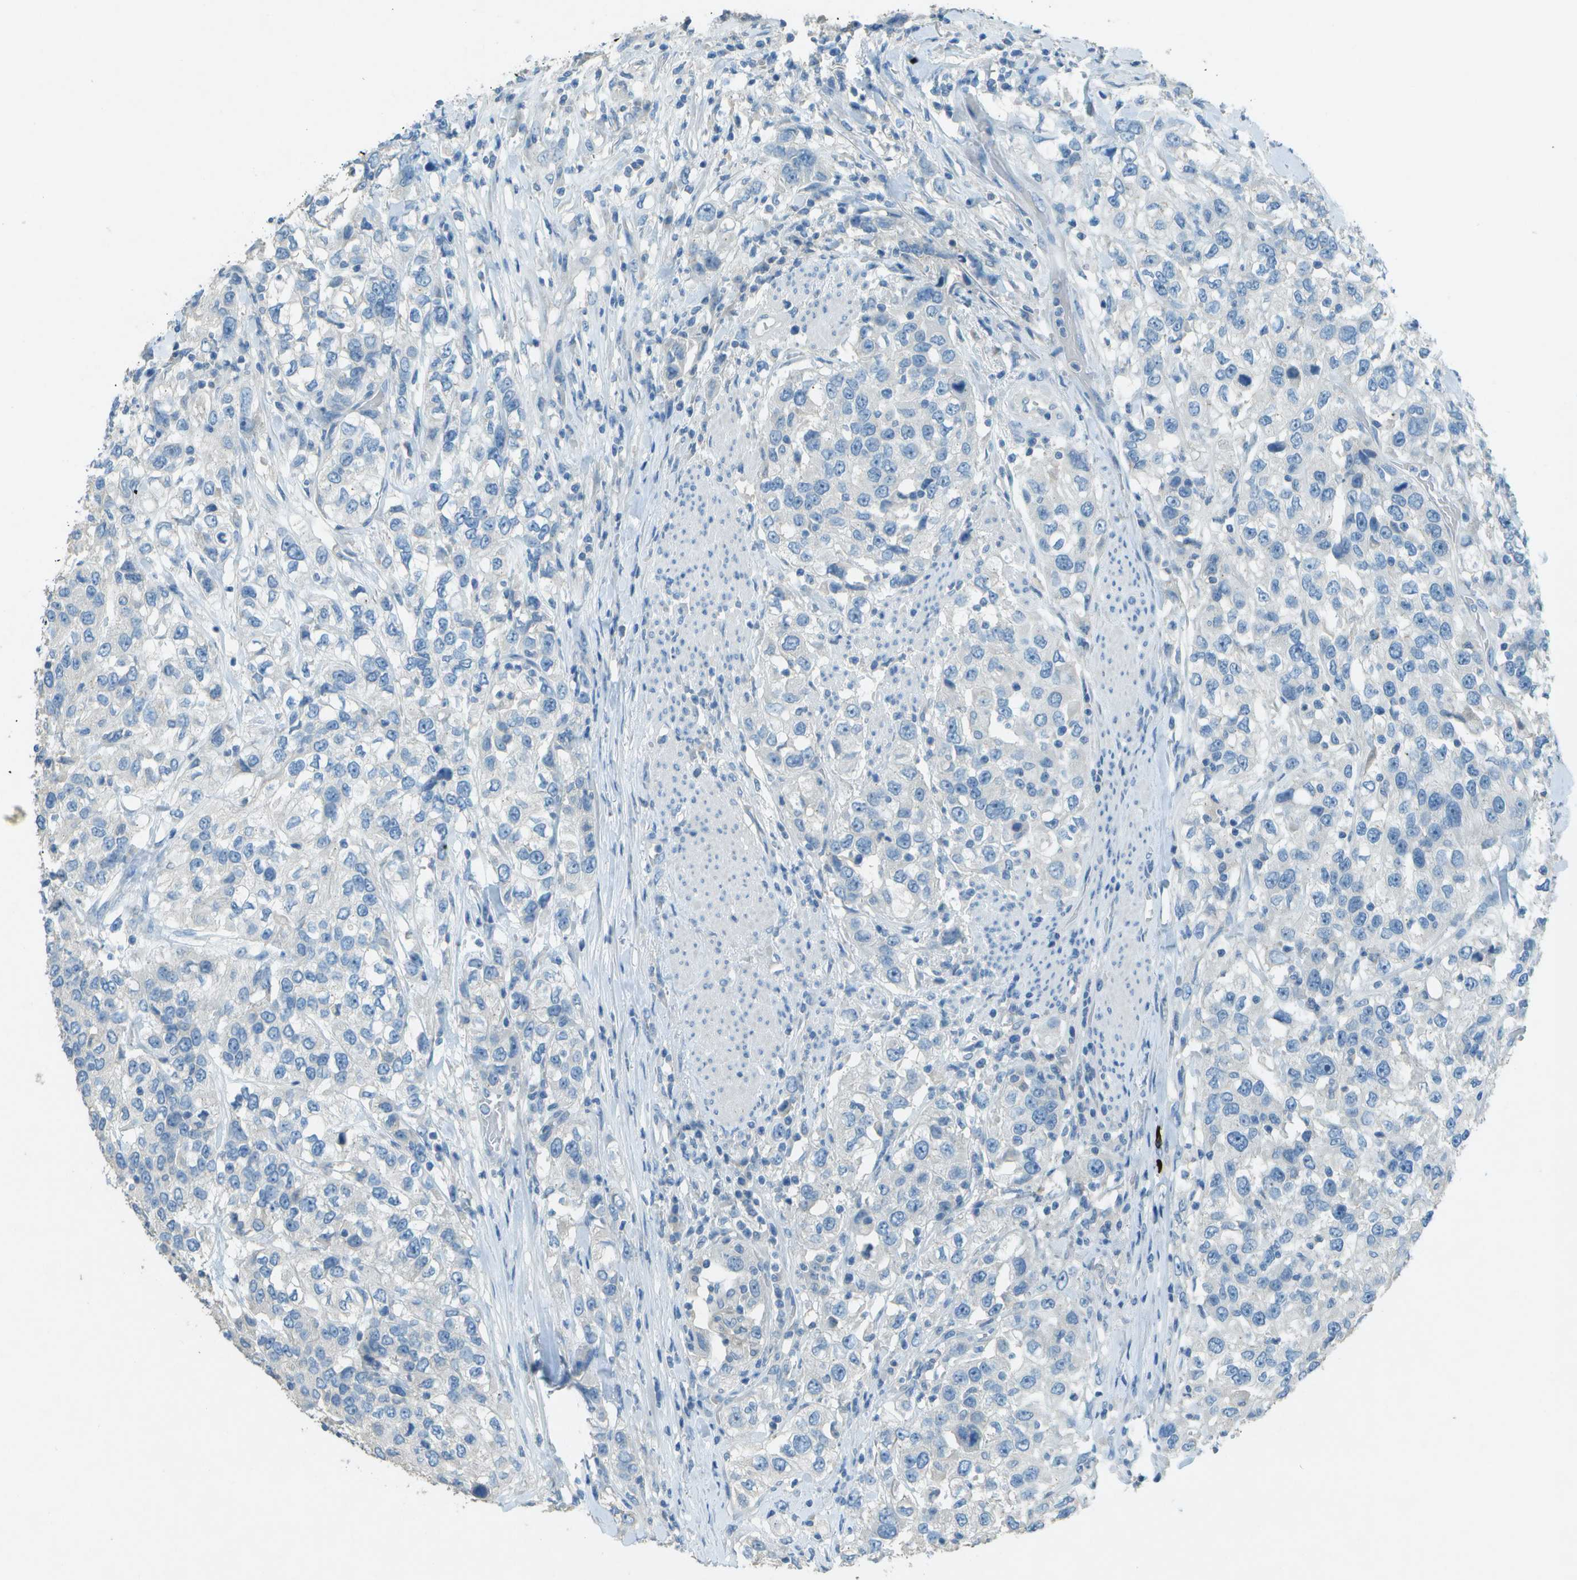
{"staining": {"intensity": "negative", "quantity": "none", "location": "none"}, "tissue": "urothelial cancer", "cell_type": "Tumor cells", "image_type": "cancer", "snomed": [{"axis": "morphology", "description": "Urothelial carcinoma, High grade"}, {"axis": "topography", "description": "Urinary bladder"}], "caption": "Tumor cells show no significant expression in urothelial cancer.", "gene": "LGI2", "patient": {"sex": "female", "age": 80}}